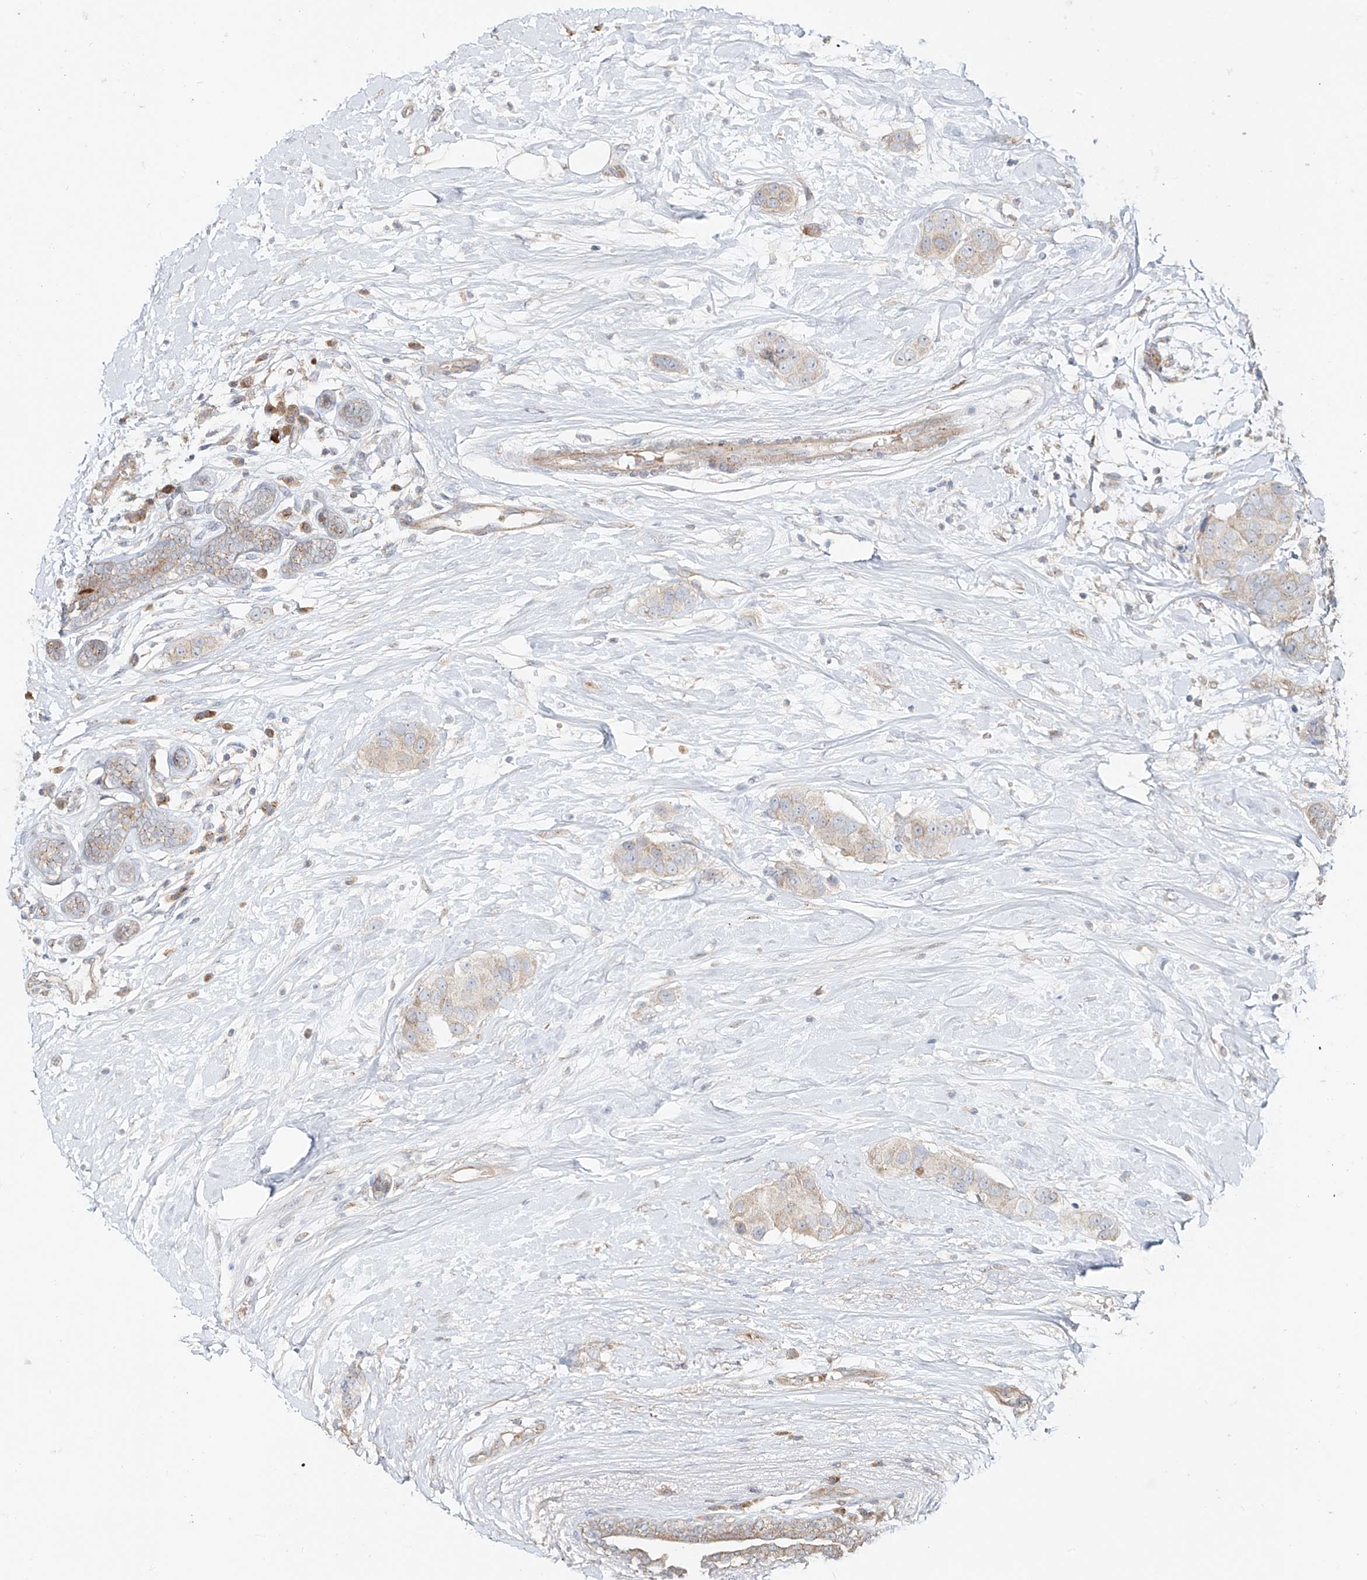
{"staining": {"intensity": "weak", "quantity": "<25%", "location": "cytoplasmic/membranous"}, "tissue": "breast cancer", "cell_type": "Tumor cells", "image_type": "cancer", "snomed": [{"axis": "morphology", "description": "Normal tissue, NOS"}, {"axis": "morphology", "description": "Duct carcinoma"}, {"axis": "topography", "description": "Breast"}], "caption": "Image shows no protein expression in tumor cells of breast cancer (intraductal carcinoma) tissue. (DAB IHC with hematoxylin counter stain).", "gene": "TJAP1", "patient": {"sex": "female", "age": 39}}